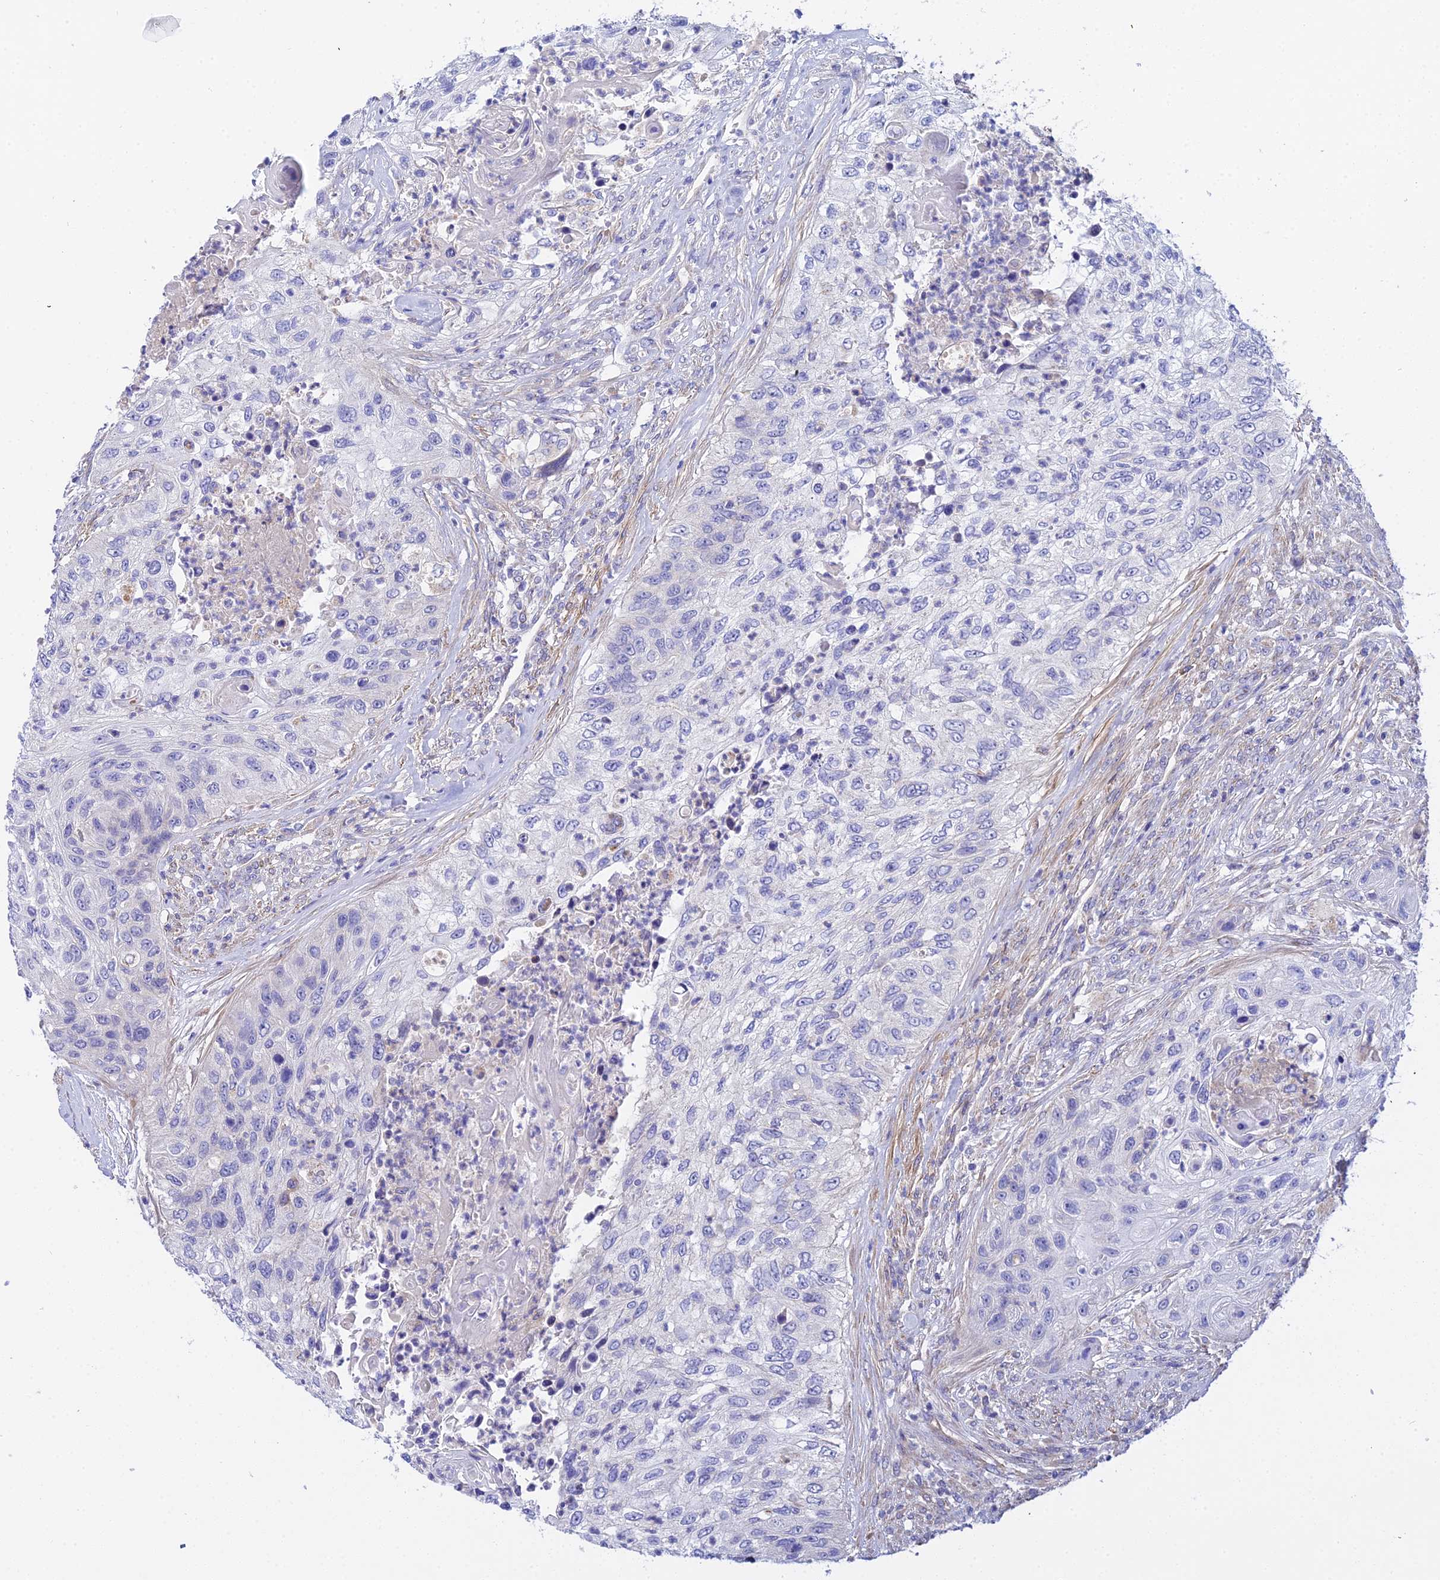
{"staining": {"intensity": "negative", "quantity": "none", "location": "none"}, "tissue": "urothelial cancer", "cell_type": "Tumor cells", "image_type": "cancer", "snomed": [{"axis": "morphology", "description": "Urothelial carcinoma, High grade"}, {"axis": "topography", "description": "Urinary bladder"}], "caption": "Tumor cells show no significant staining in urothelial cancer. Nuclei are stained in blue.", "gene": "ACOT2", "patient": {"sex": "female", "age": 60}}